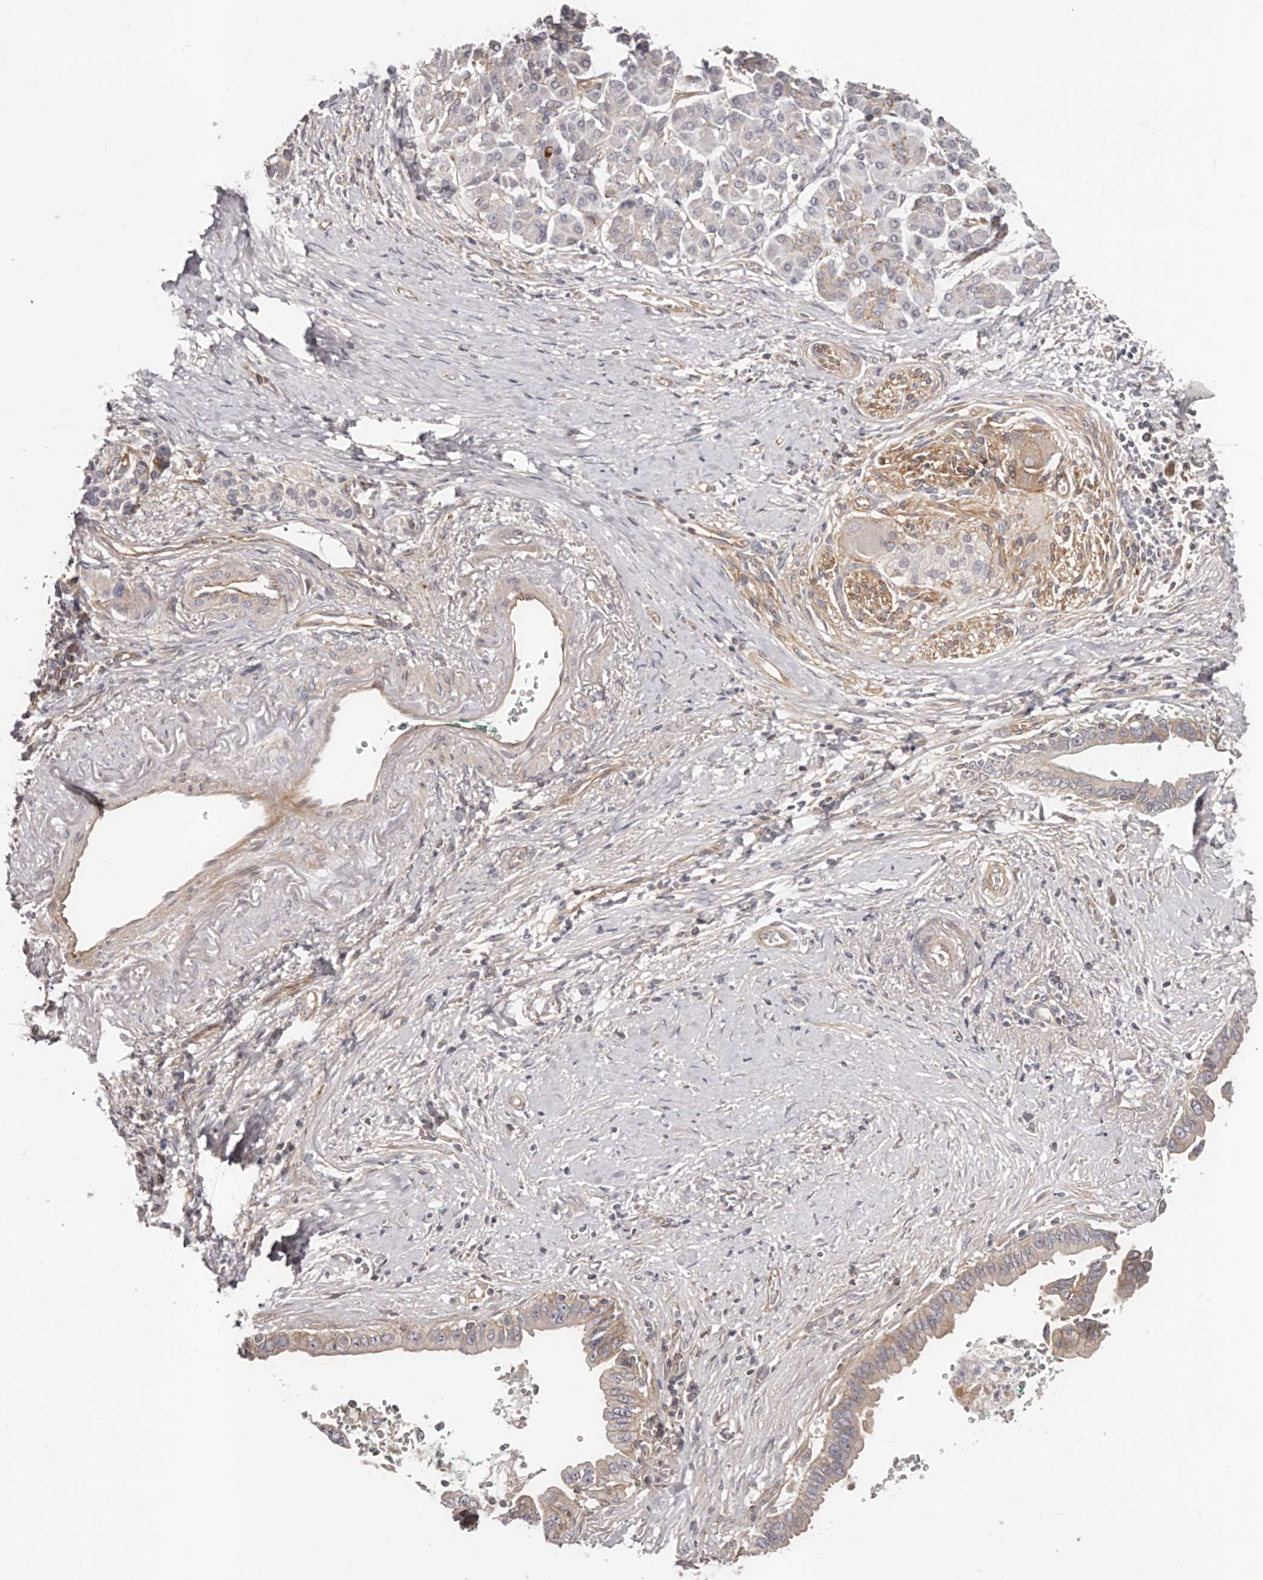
{"staining": {"intensity": "negative", "quantity": "none", "location": "none"}, "tissue": "pancreatic cancer", "cell_type": "Tumor cells", "image_type": "cancer", "snomed": [{"axis": "morphology", "description": "Adenocarcinoma, NOS"}, {"axis": "topography", "description": "Pancreas"}], "caption": "The photomicrograph exhibits no staining of tumor cells in pancreatic adenocarcinoma.", "gene": "DMRT2", "patient": {"sex": "male", "age": 78}}